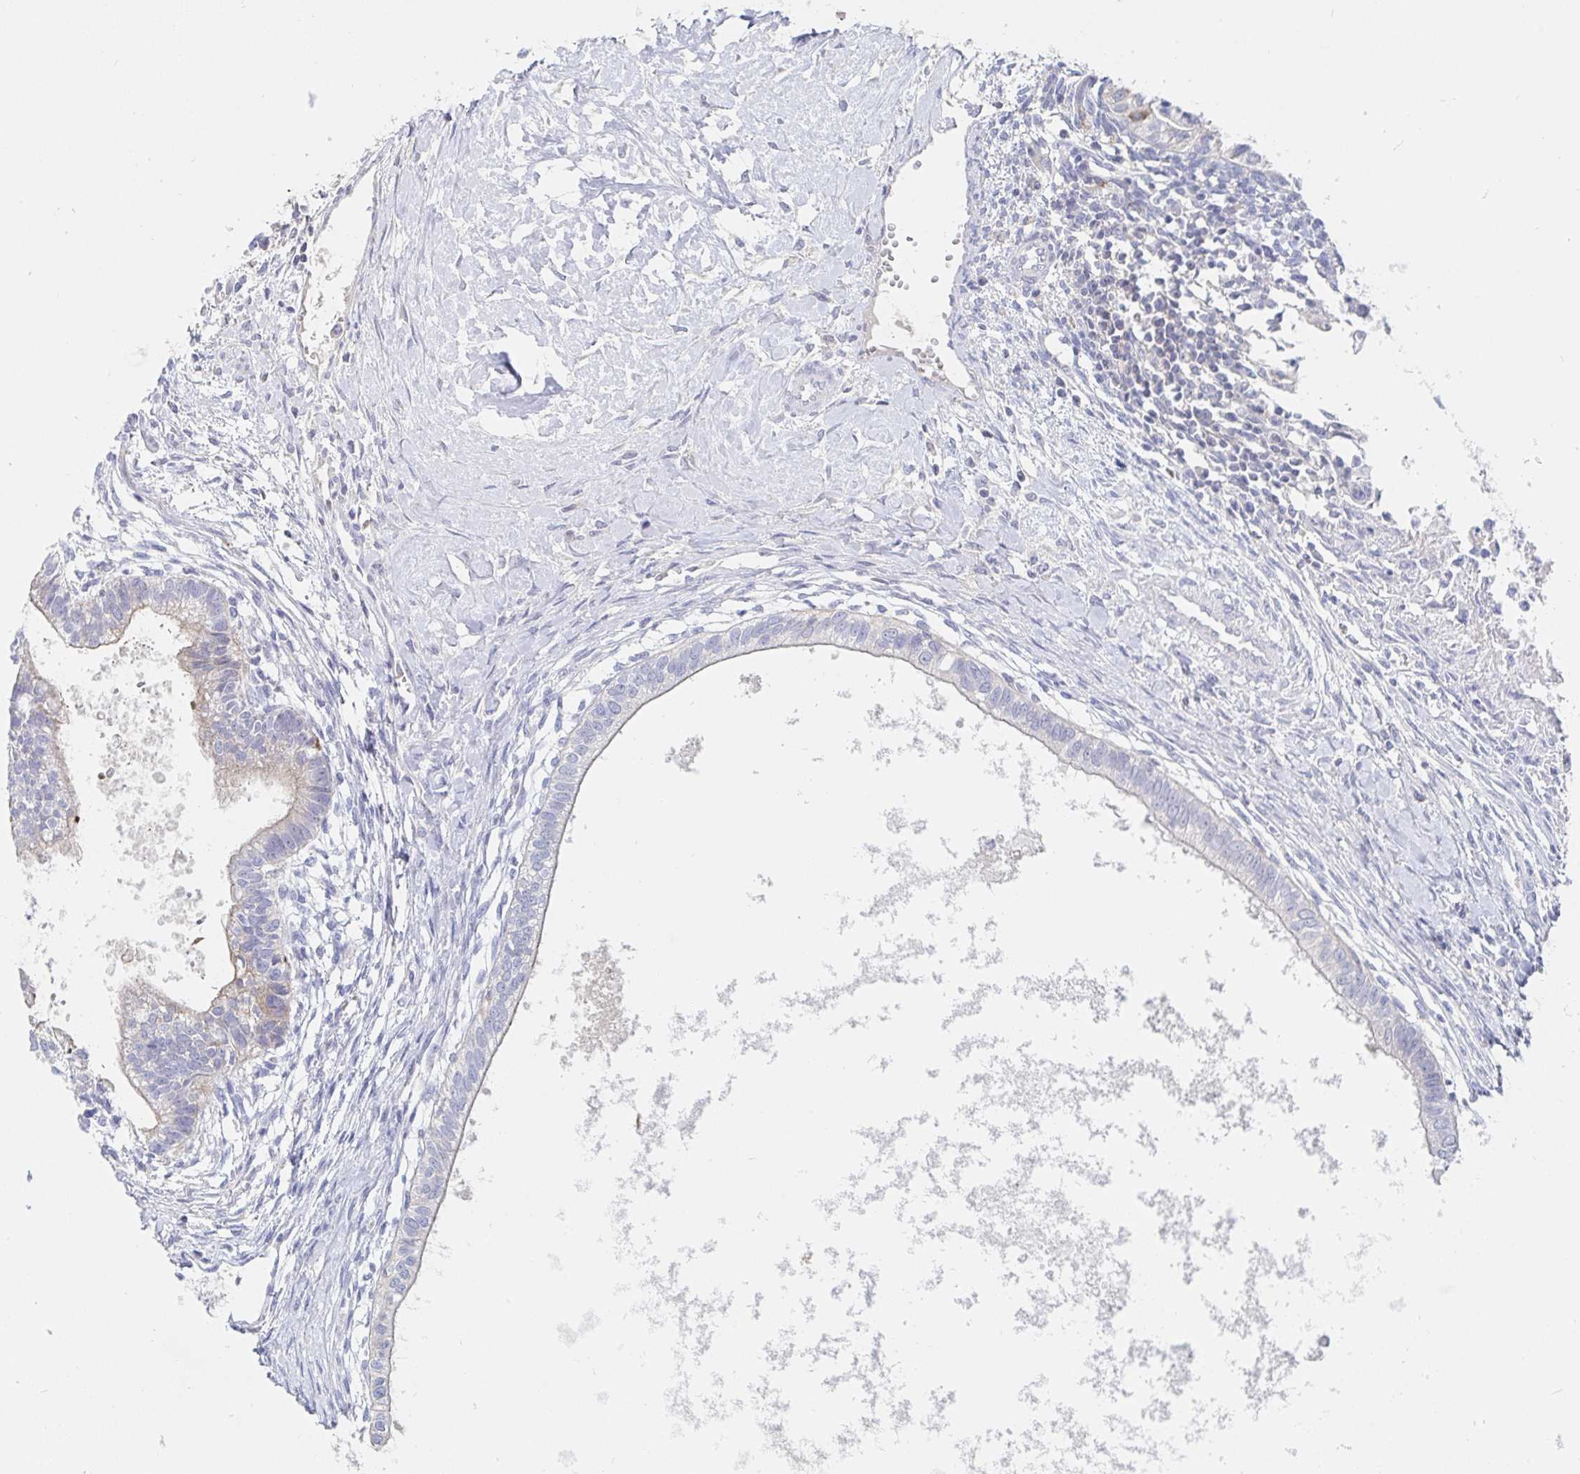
{"staining": {"intensity": "negative", "quantity": "none", "location": "none"}, "tissue": "testis cancer", "cell_type": "Tumor cells", "image_type": "cancer", "snomed": [{"axis": "morphology", "description": "Carcinoma, Embryonal, NOS"}, {"axis": "topography", "description": "Testis"}], "caption": "Tumor cells show no significant protein positivity in testis cancer.", "gene": "ZNF430", "patient": {"sex": "male", "age": 37}}